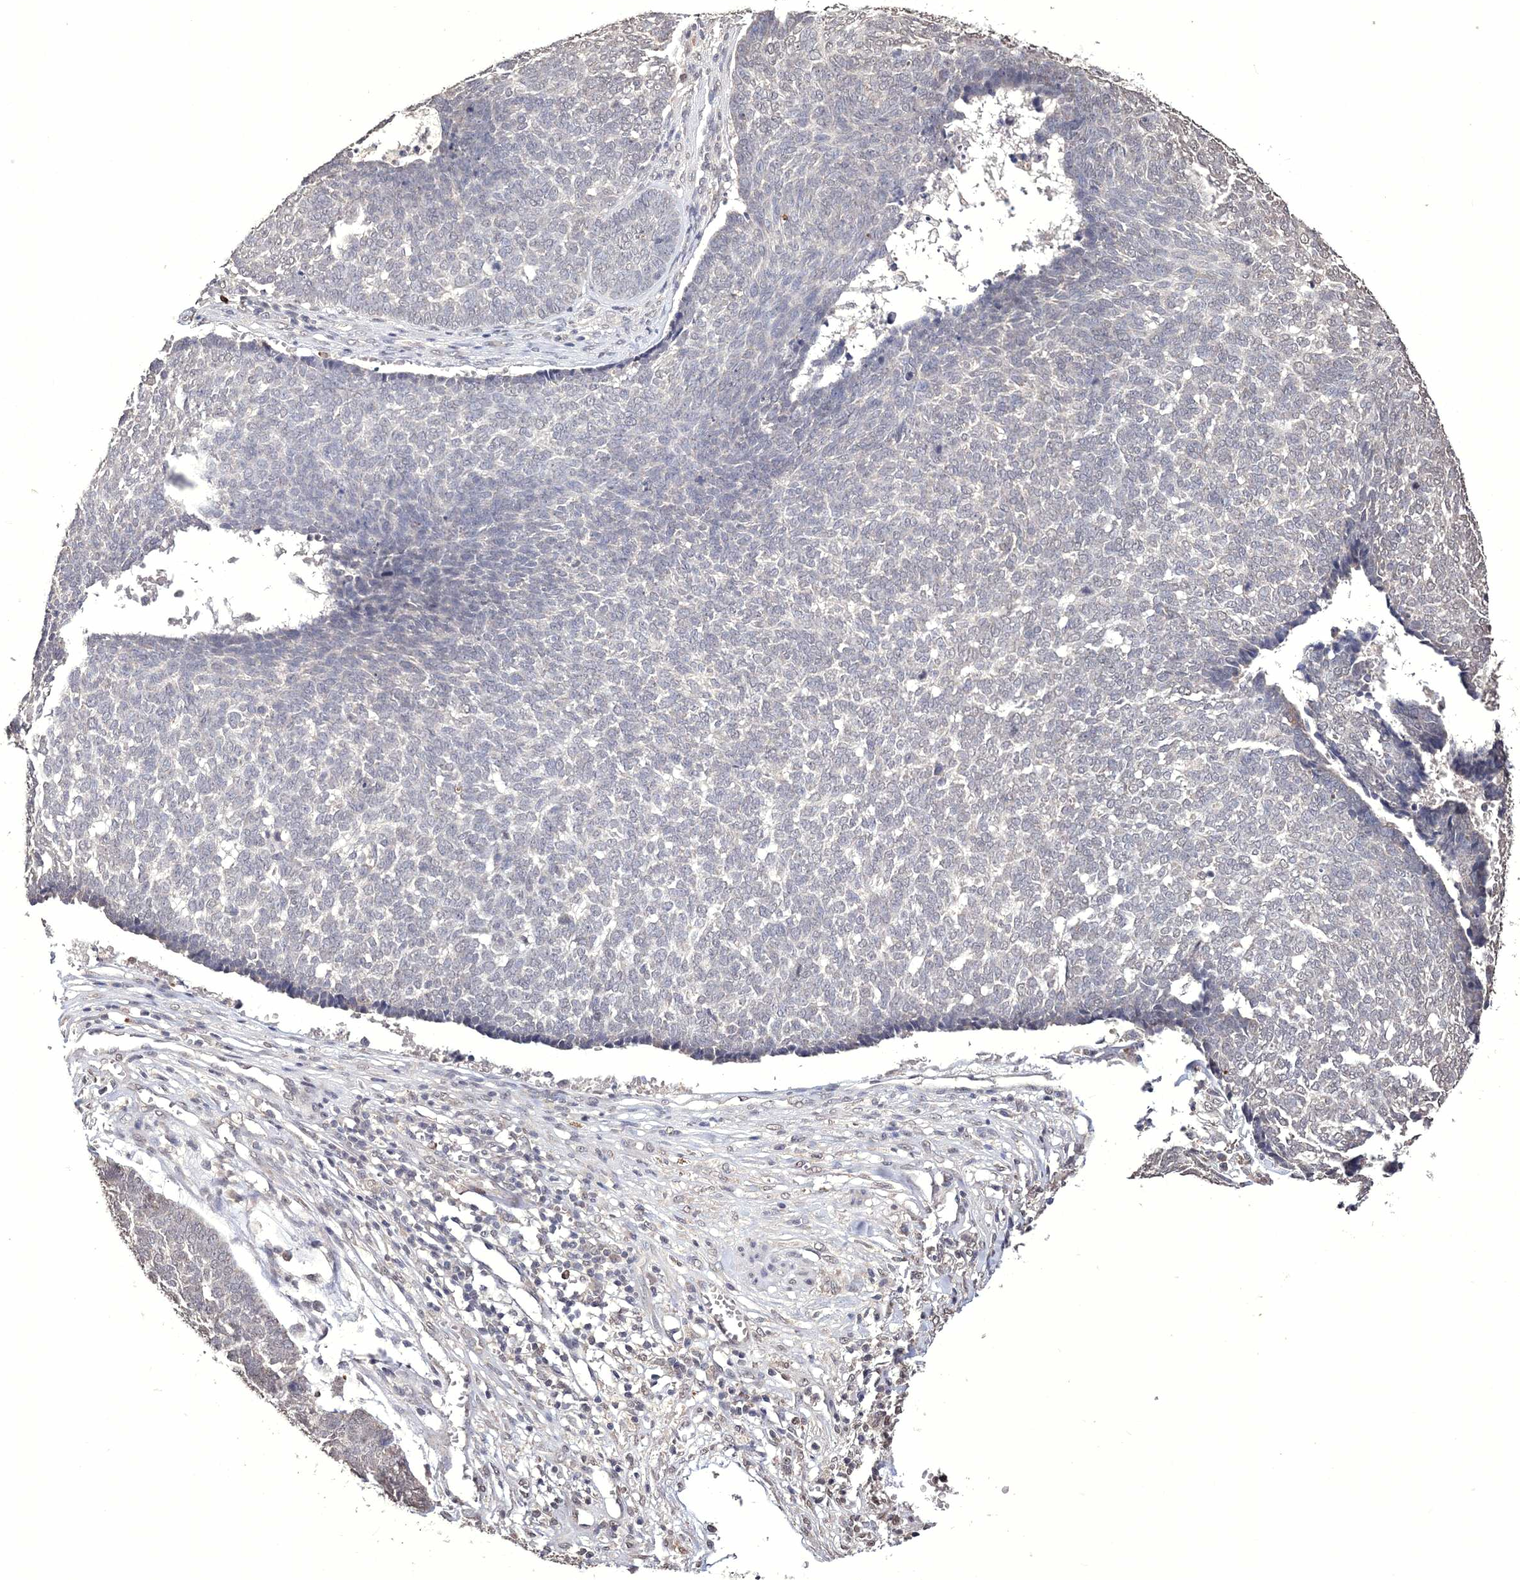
{"staining": {"intensity": "weak", "quantity": "<25%", "location": "cytoplasmic/membranous,nuclear"}, "tissue": "skin cancer", "cell_type": "Tumor cells", "image_type": "cancer", "snomed": [{"axis": "morphology", "description": "Basal cell carcinoma"}, {"axis": "topography", "description": "Skin"}], "caption": "The immunohistochemistry image has no significant positivity in tumor cells of skin basal cell carcinoma tissue.", "gene": "GPN1", "patient": {"sex": "male", "age": 84}}